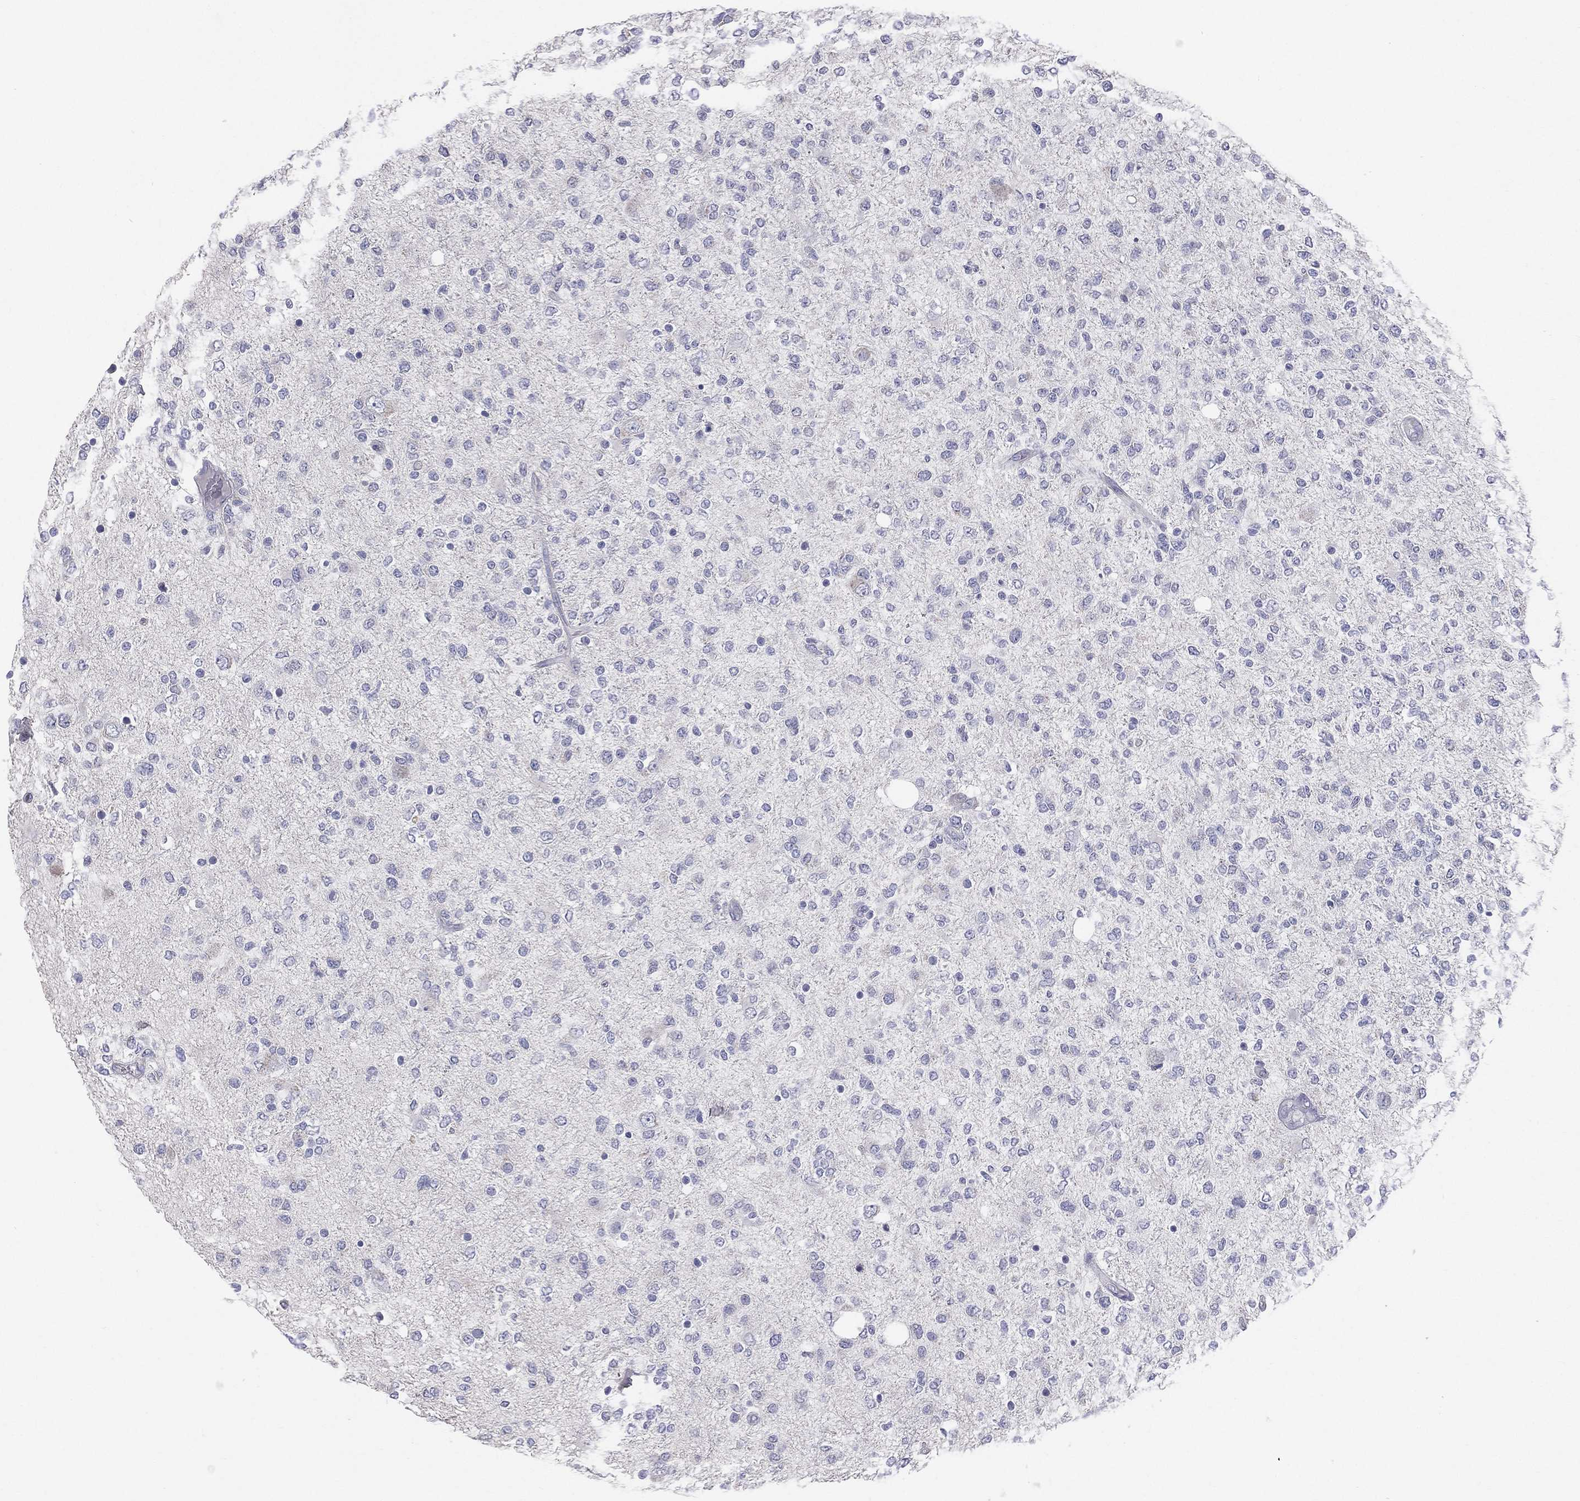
{"staining": {"intensity": "negative", "quantity": "none", "location": "none"}, "tissue": "glioma", "cell_type": "Tumor cells", "image_type": "cancer", "snomed": [{"axis": "morphology", "description": "Glioma, malignant, High grade"}, {"axis": "topography", "description": "Cerebral cortex"}], "caption": "High power microscopy photomicrograph of an immunohistochemistry (IHC) photomicrograph of malignant glioma (high-grade), revealing no significant staining in tumor cells.", "gene": "STK31", "patient": {"sex": "male", "age": 70}}